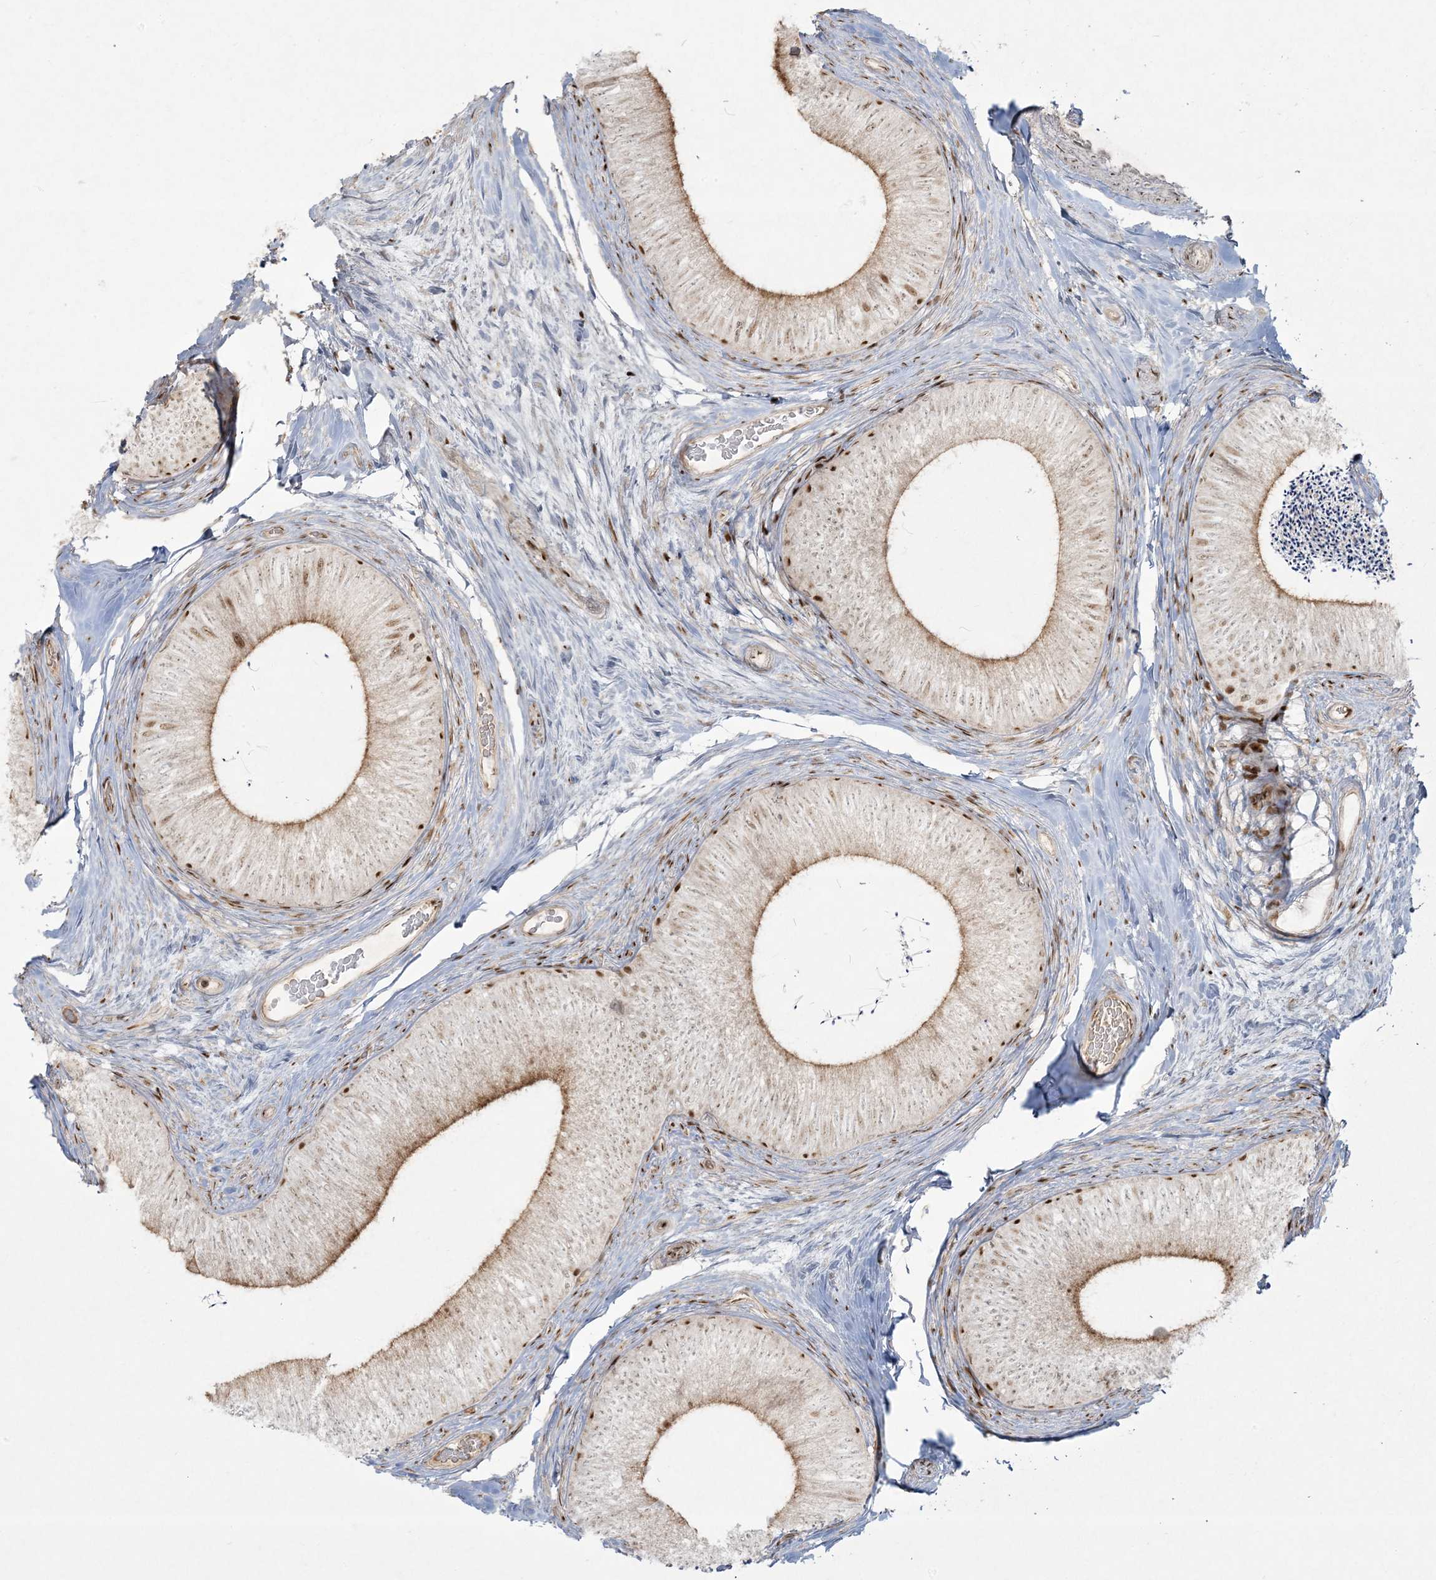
{"staining": {"intensity": "moderate", "quantity": "25%-75%", "location": "cytoplasmic/membranous,nuclear"}, "tissue": "epididymis", "cell_type": "Glandular cells", "image_type": "normal", "snomed": [{"axis": "morphology", "description": "Normal tissue, NOS"}, {"axis": "topography", "description": "Epididymis"}], "caption": "Moderate cytoplasmic/membranous,nuclear protein expression is present in about 25%-75% of glandular cells in epididymis. (IHC, brightfield microscopy, high magnification).", "gene": "RBM10", "patient": {"sex": "male", "age": 50}}